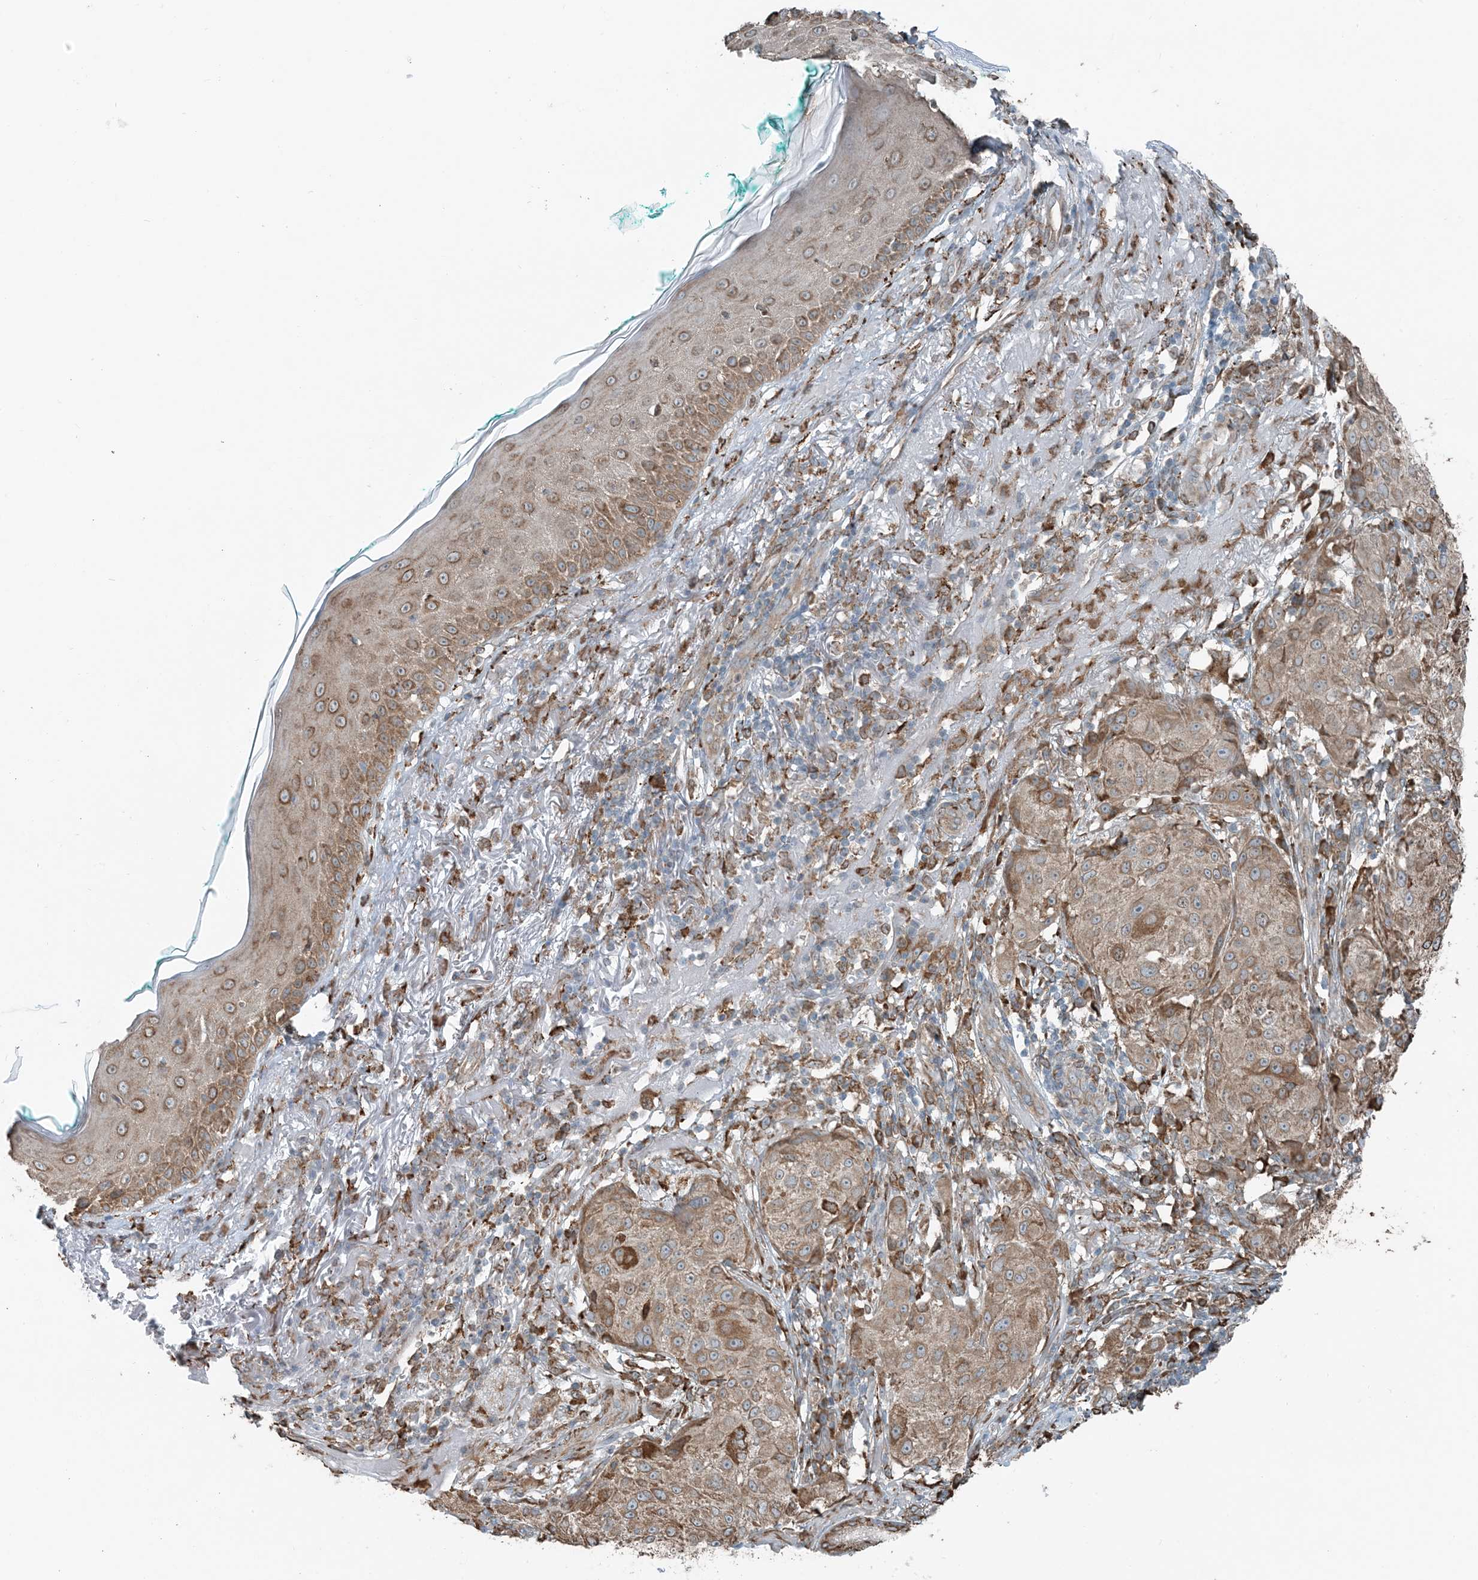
{"staining": {"intensity": "moderate", "quantity": ">75%", "location": "cytoplasmic/membranous"}, "tissue": "melanoma", "cell_type": "Tumor cells", "image_type": "cancer", "snomed": [{"axis": "morphology", "description": "Necrosis, NOS"}, {"axis": "morphology", "description": "Malignant melanoma, NOS"}, {"axis": "topography", "description": "Skin"}], "caption": "Immunohistochemical staining of malignant melanoma exhibits medium levels of moderate cytoplasmic/membranous staining in approximately >75% of tumor cells. The protein of interest is shown in brown color, while the nuclei are stained blue.", "gene": "CERKL", "patient": {"sex": "female", "age": 87}}